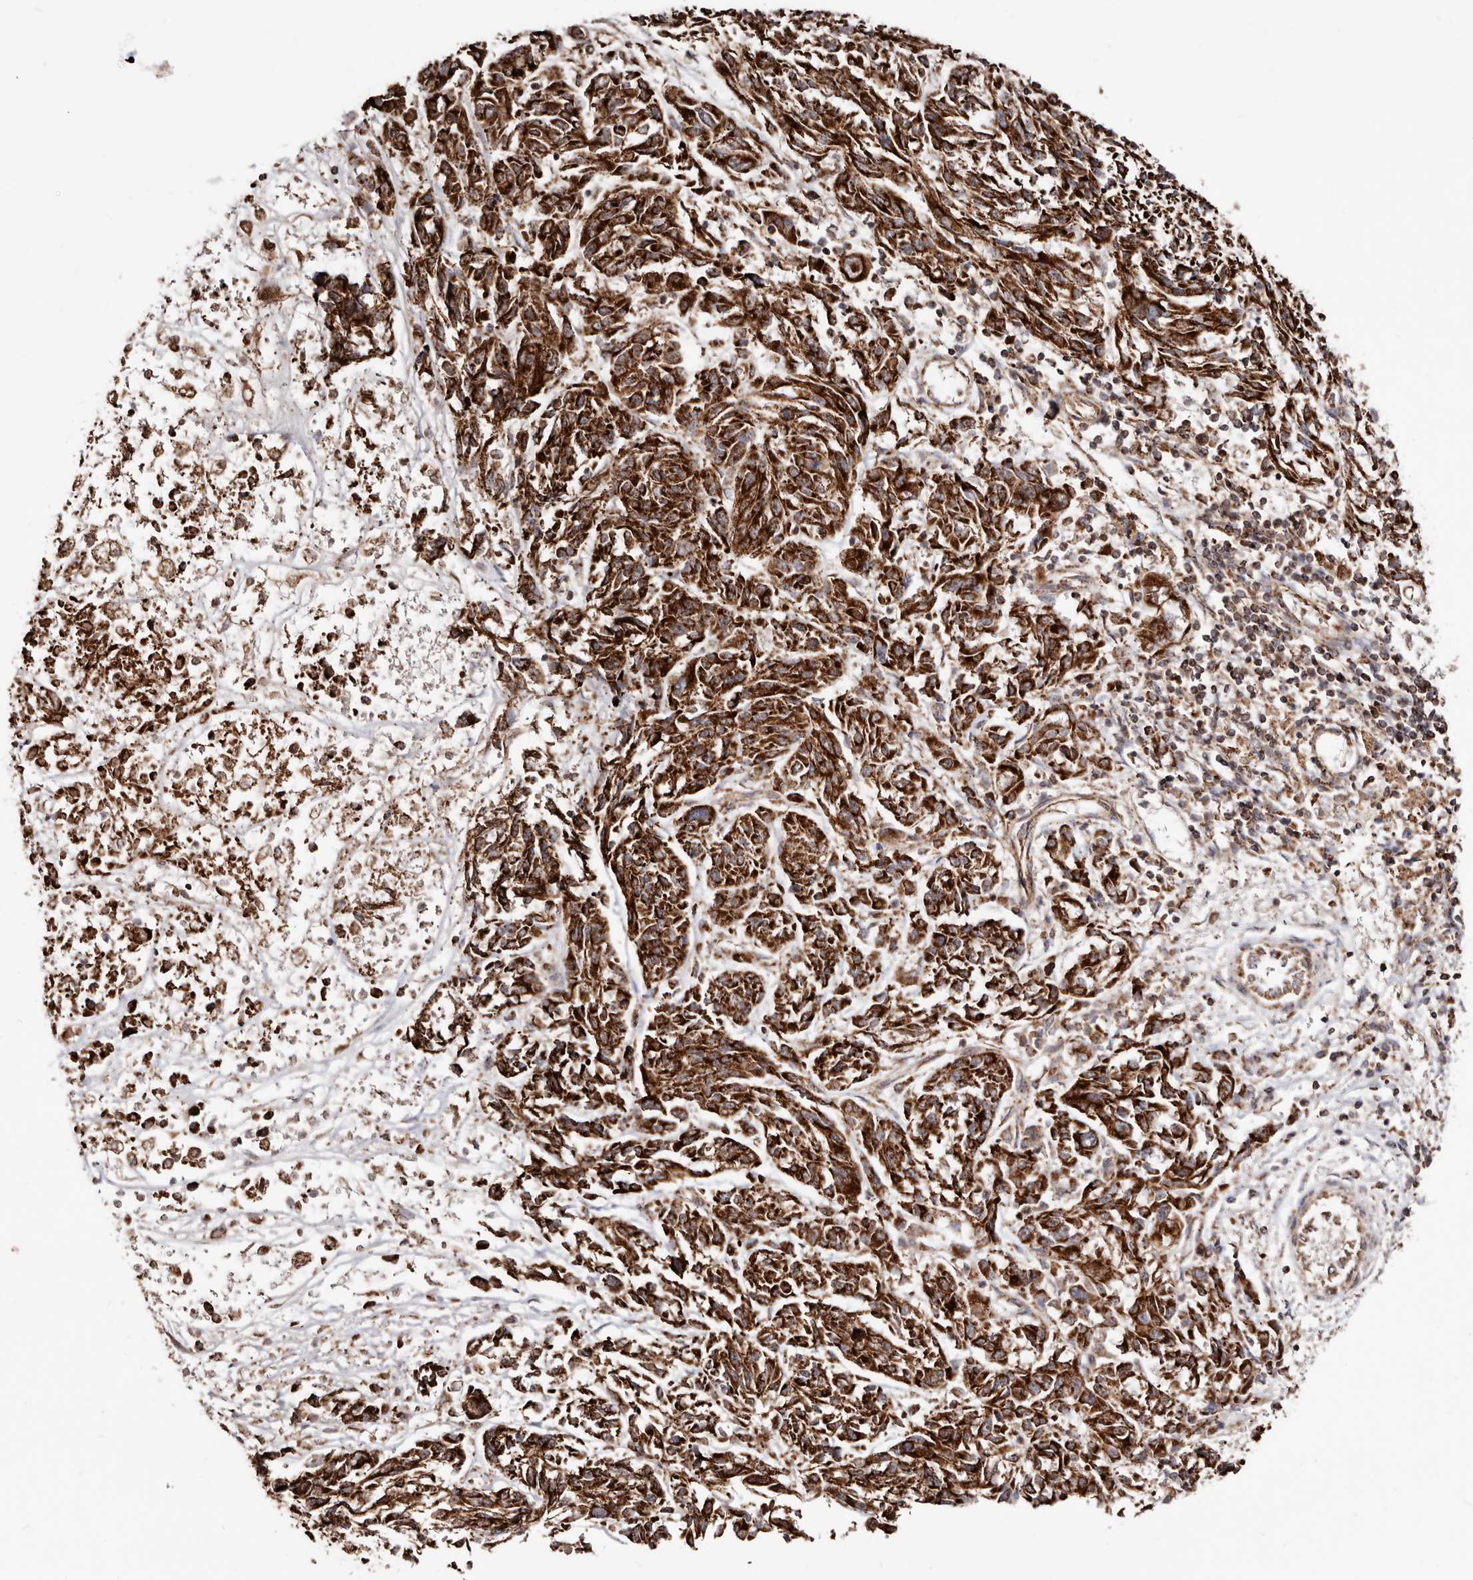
{"staining": {"intensity": "strong", "quantity": ">75%", "location": "cytoplasmic/membranous"}, "tissue": "melanoma", "cell_type": "Tumor cells", "image_type": "cancer", "snomed": [{"axis": "morphology", "description": "Malignant melanoma, NOS"}, {"axis": "topography", "description": "Skin"}], "caption": "Malignant melanoma was stained to show a protein in brown. There is high levels of strong cytoplasmic/membranous staining in approximately >75% of tumor cells. The staining was performed using DAB to visualize the protein expression in brown, while the nuclei were stained in blue with hematoxylin (Magnification: 20x).", "gene": "PRKACB", "patient": {"sex": "male", "age": 53}}